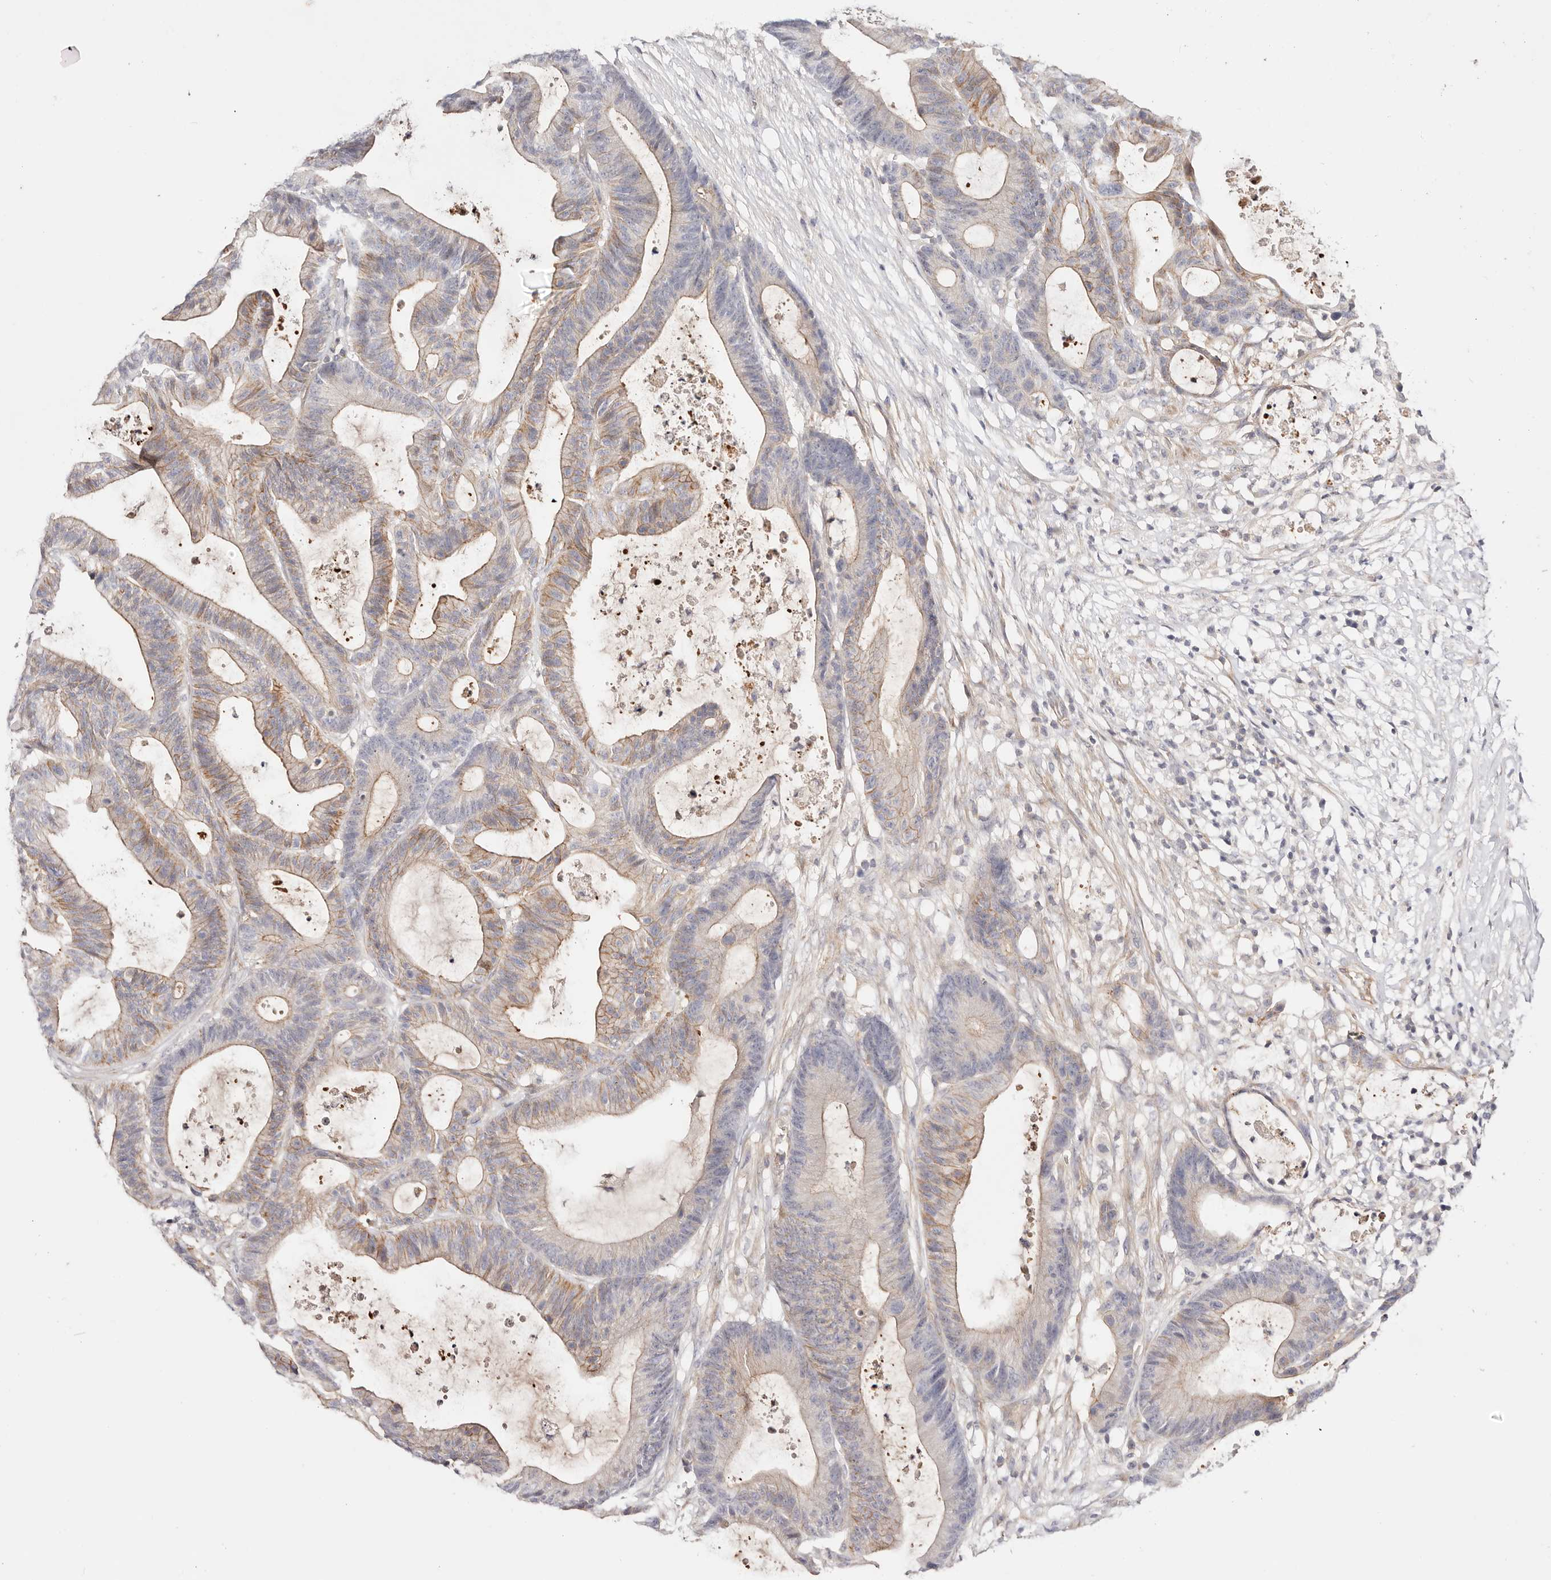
{"staining": {"intensity": "moderate", "quantity": "25%-75%", "location": "cytoplasmic/membranous"}, "tissue": "colorectal cancer", "cell_type": "Tumor cells", "image_type": "cancer", "snomed": [{"axis": "morphology", "description": "Adenocarcinoma, NOS"}, {"axis": "topography", "description": "Colon"}], "caption": "There is medium levels of moderate cytoplasmic/membranous staining in tumor cells of colorectal adenocarcinoma, as demonstrated by immunohistochemical staining (brown color).", "gene": "SLC35B2", "patient": {"sex": "female", "age": 84}}